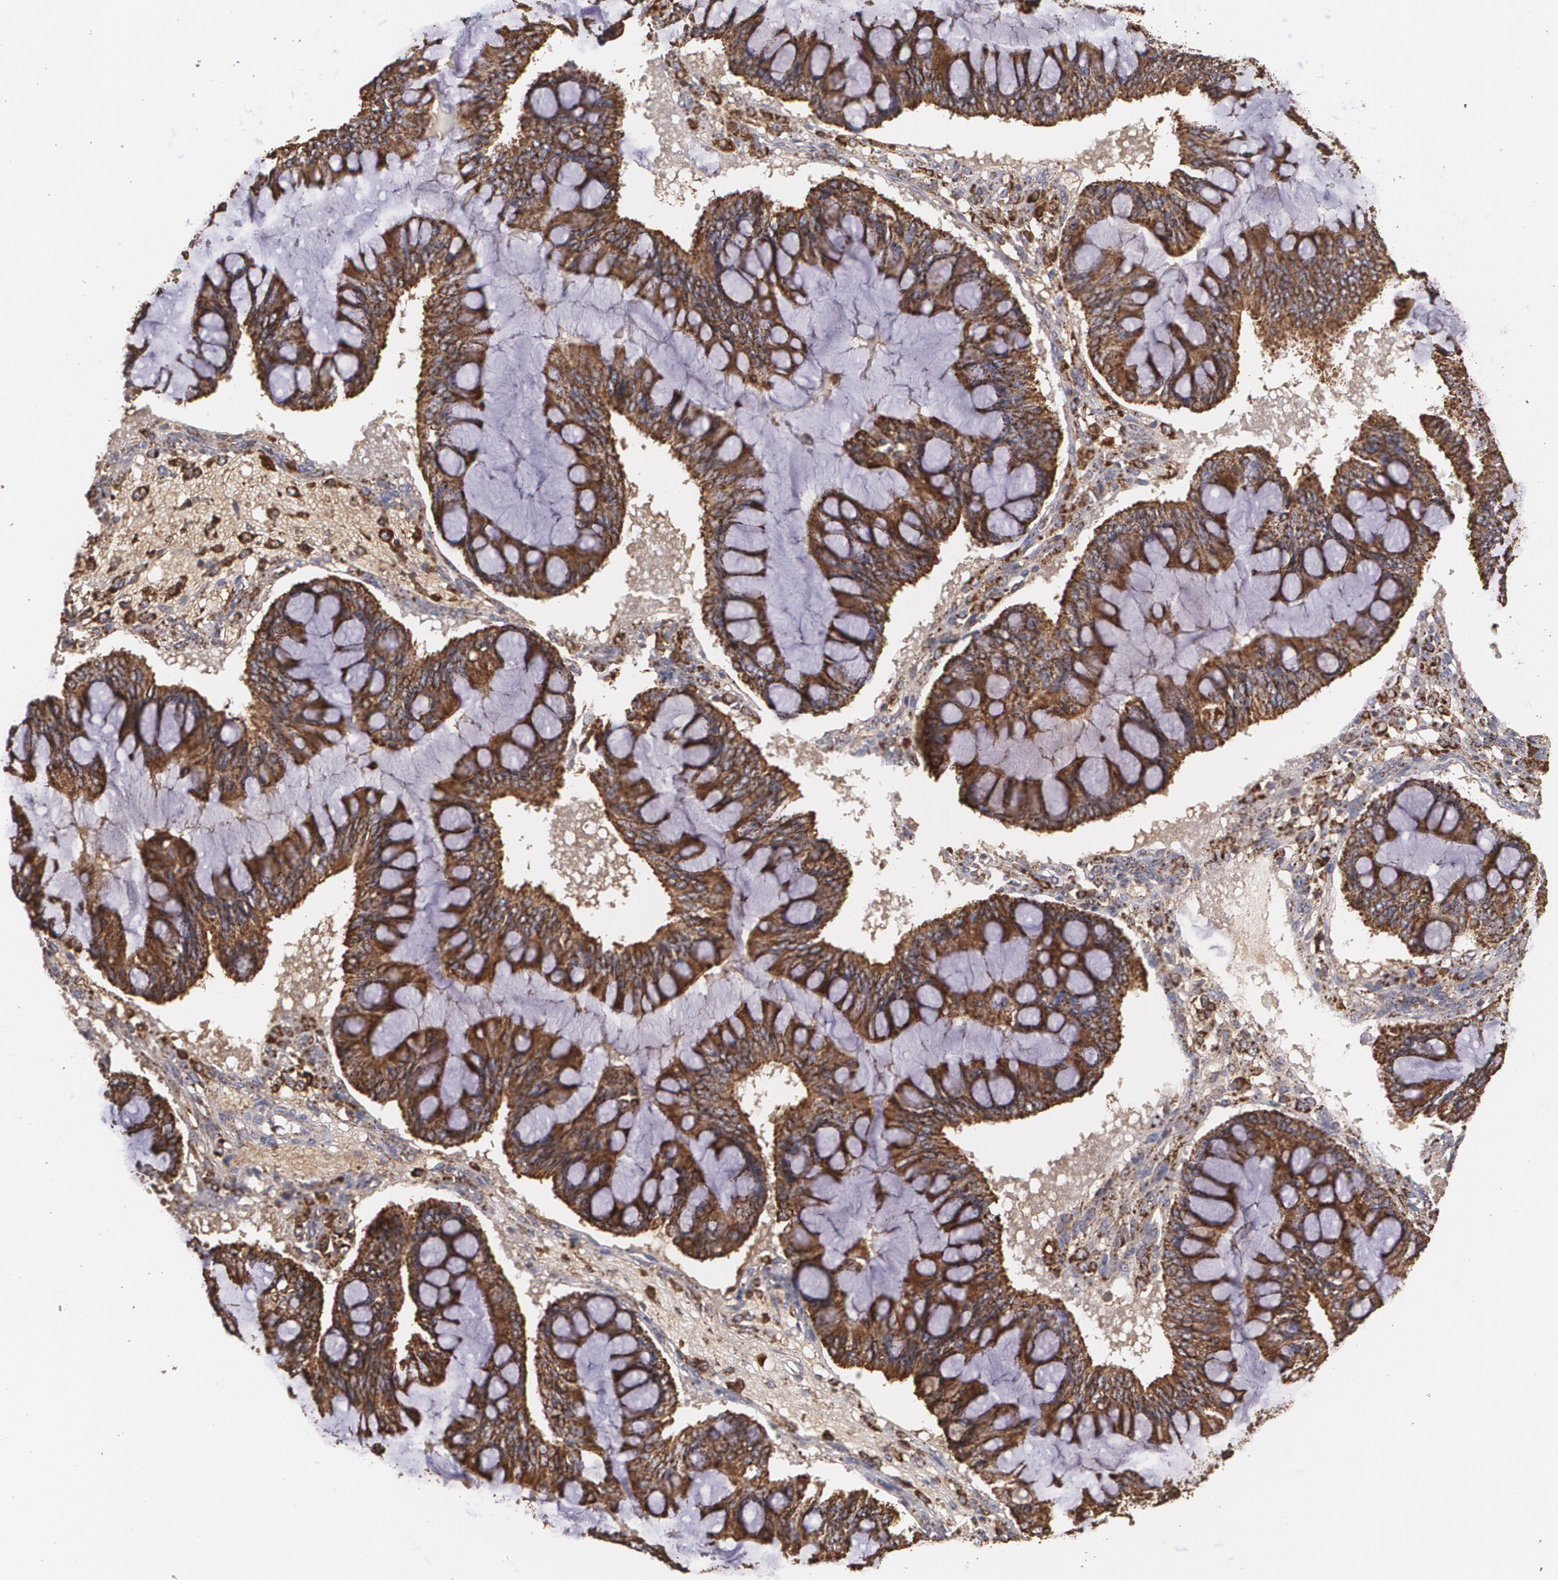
{"staining": {"intensity": "moderate", "quantity": ">75%", "location": "cytoplasmic/membranous"}, "tissue": "ovarian cancer", "cell_type": "Tumor cells", "image_type": "cancer", "snomed": [{"axis": "morphology", "description": "Cystadenocarcinoma, mucinous, NOS"}, {"axis": "topography", "description": "Ovary"}], "caption": "Protein expression analysis of ovarian cancer displays moderate cytoplasmic/membranous positivity in about >75% of tumor cells. Immunohistochemistry (ihc) stains the protein of interest in brown and the nuclei are stained blue.", "gene": "HSPD1", "patient": {"sex": "female", "age": 73}}